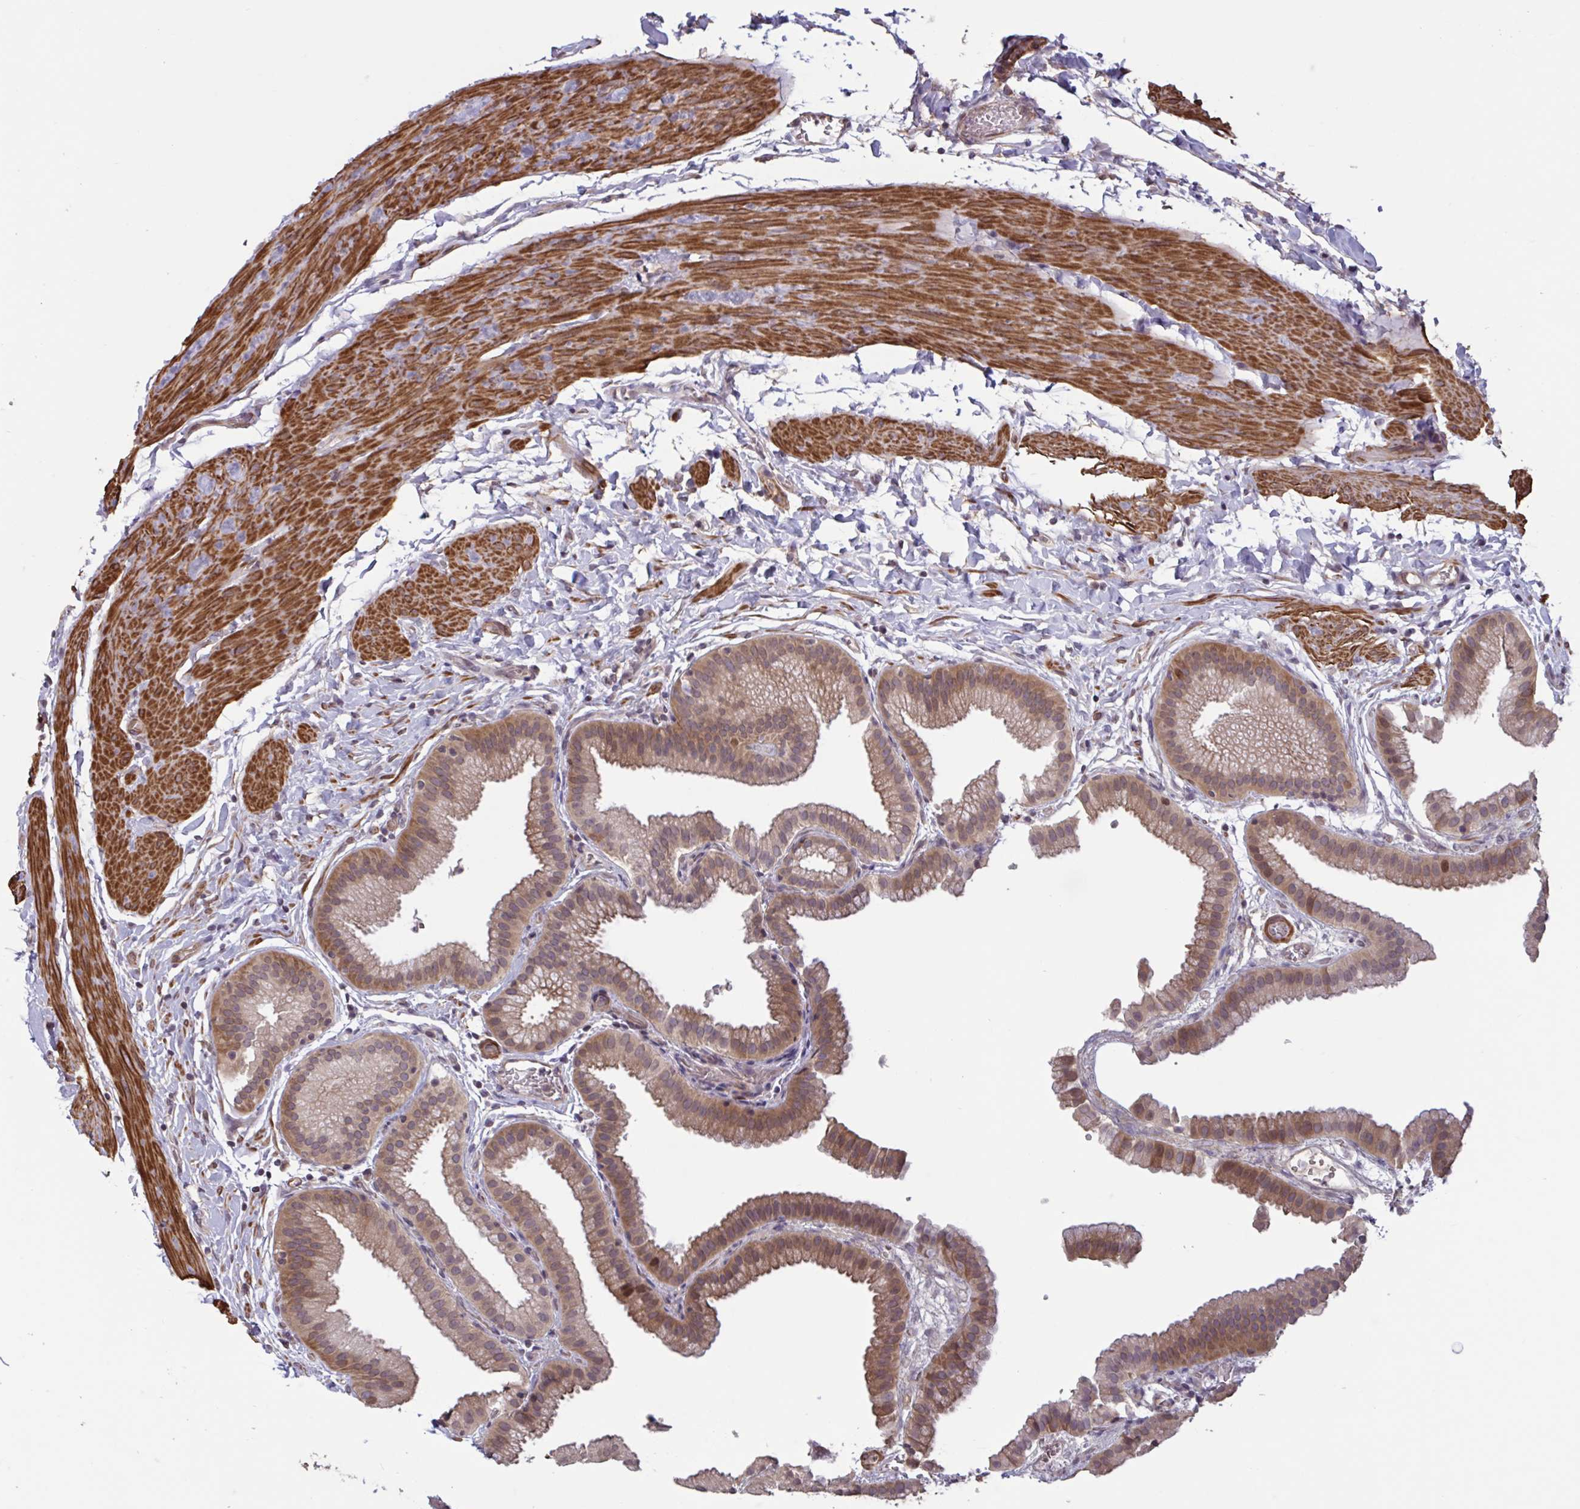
{"staining": {"intensity": "weak", "quantity": "25%-75%", "location": "cytoplasmic/membranous,nuclear"}, "tissue": "gallbladder", "cell_type": "Glandular cells", "image_type": "normal", "snomed": [{"axis": "morphology", "description": "Normal tissue, NOS"}, {"axis": "topography", "description": "Gallbladder"}], "caption": "DAB (3,3'-diaminobenzidine) immunohistochemical staining of unremarkable gallbladder reveals weak cytoplasmic/membranous,nuclear protein expression in approximately 25%-75% of glandular cells.", "gene": "IPO5", "patient": {"sex": "female", "age": 63}}